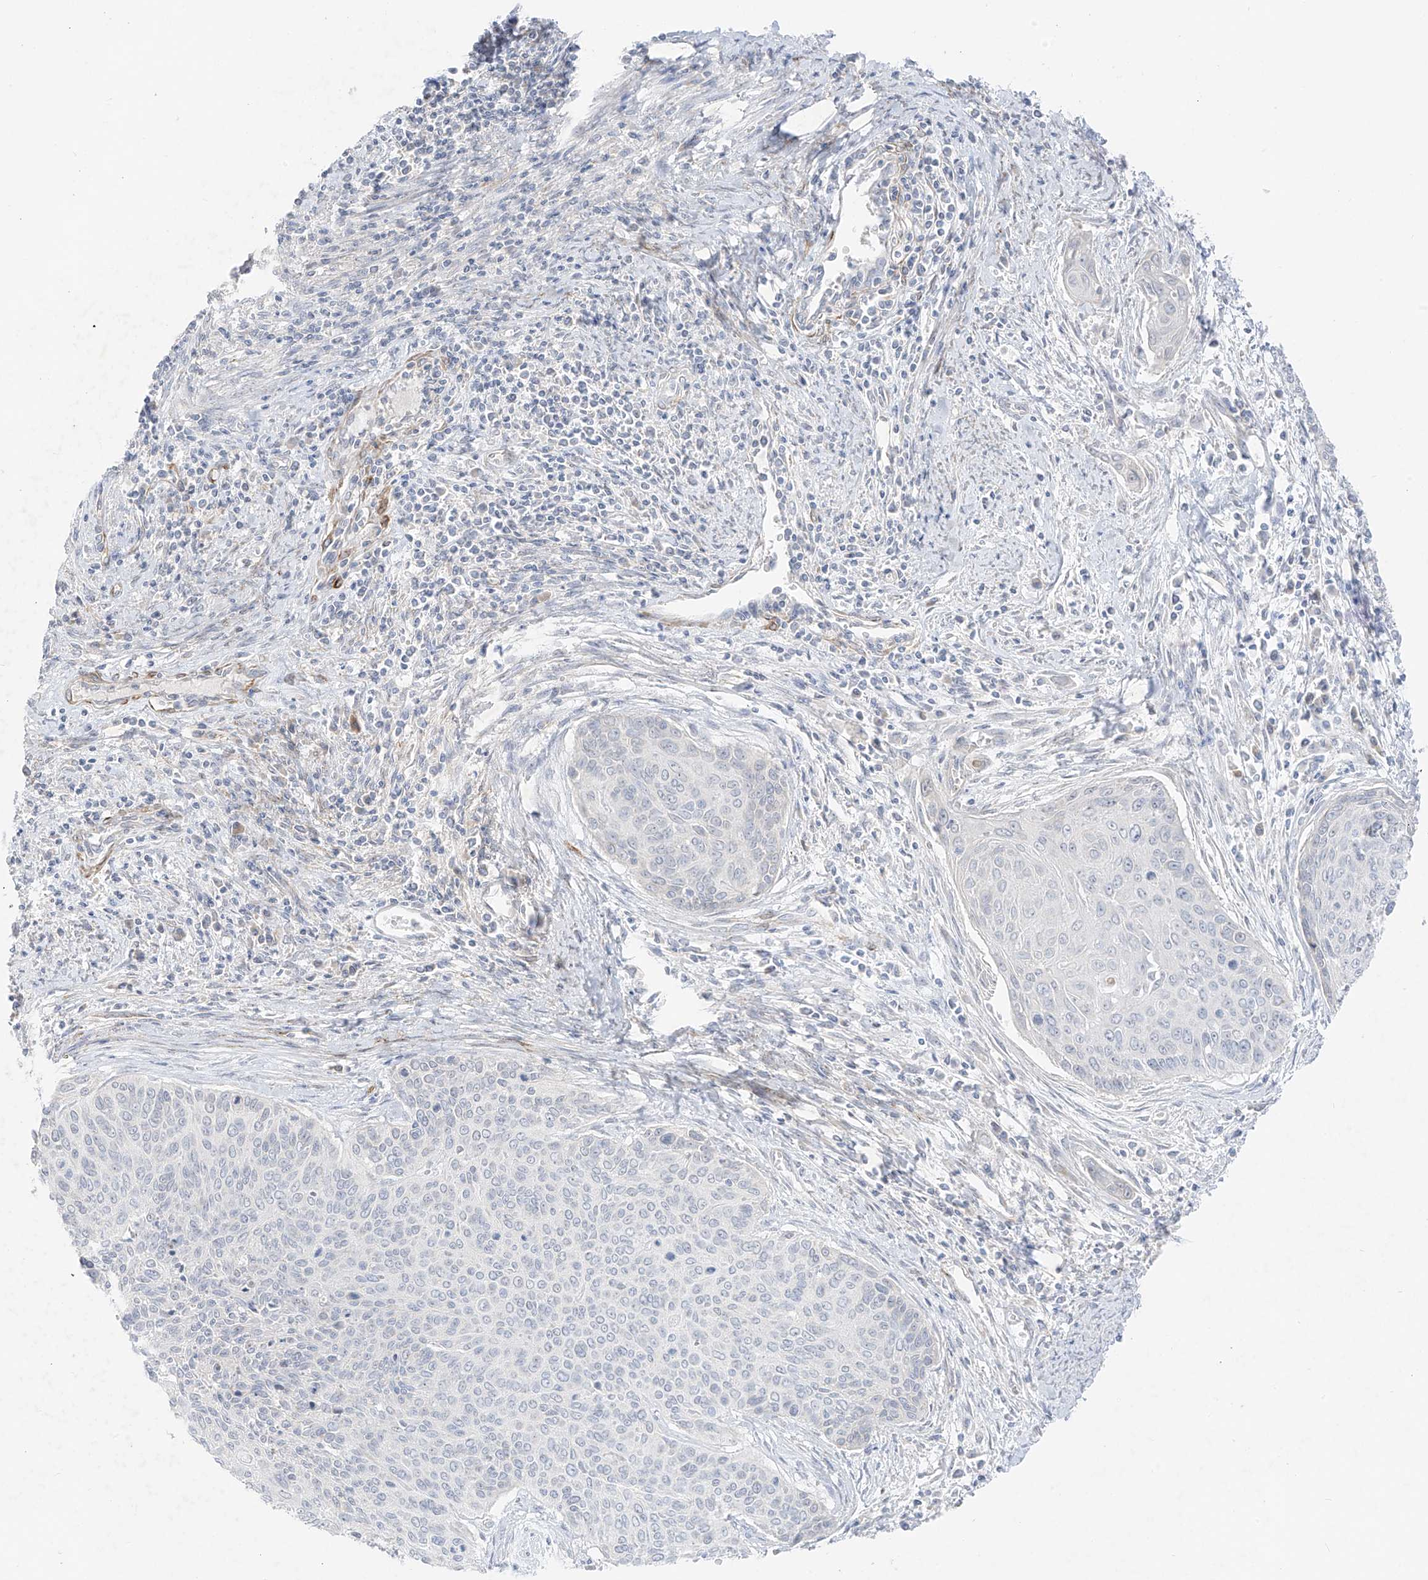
{"staining": {"intensity": "negative", "quantity": "none", "location": "none"}, "tissue": "cervical cancer", "cell_type": "Tumor cells", "image_type": "cancer", "snomed": [{"axis": "morphology", "description": "Squamous cell carcinoma, NOS"}, {"axis": "topography", "description": "Cervix"}], "caption": "This is an immunohistochemistry (IHC) micrograph of human cervical cancer. There is no positivity in tumor cells.", "gene": "C11orf87", "patient": {"sex": "female", "age": 55}}